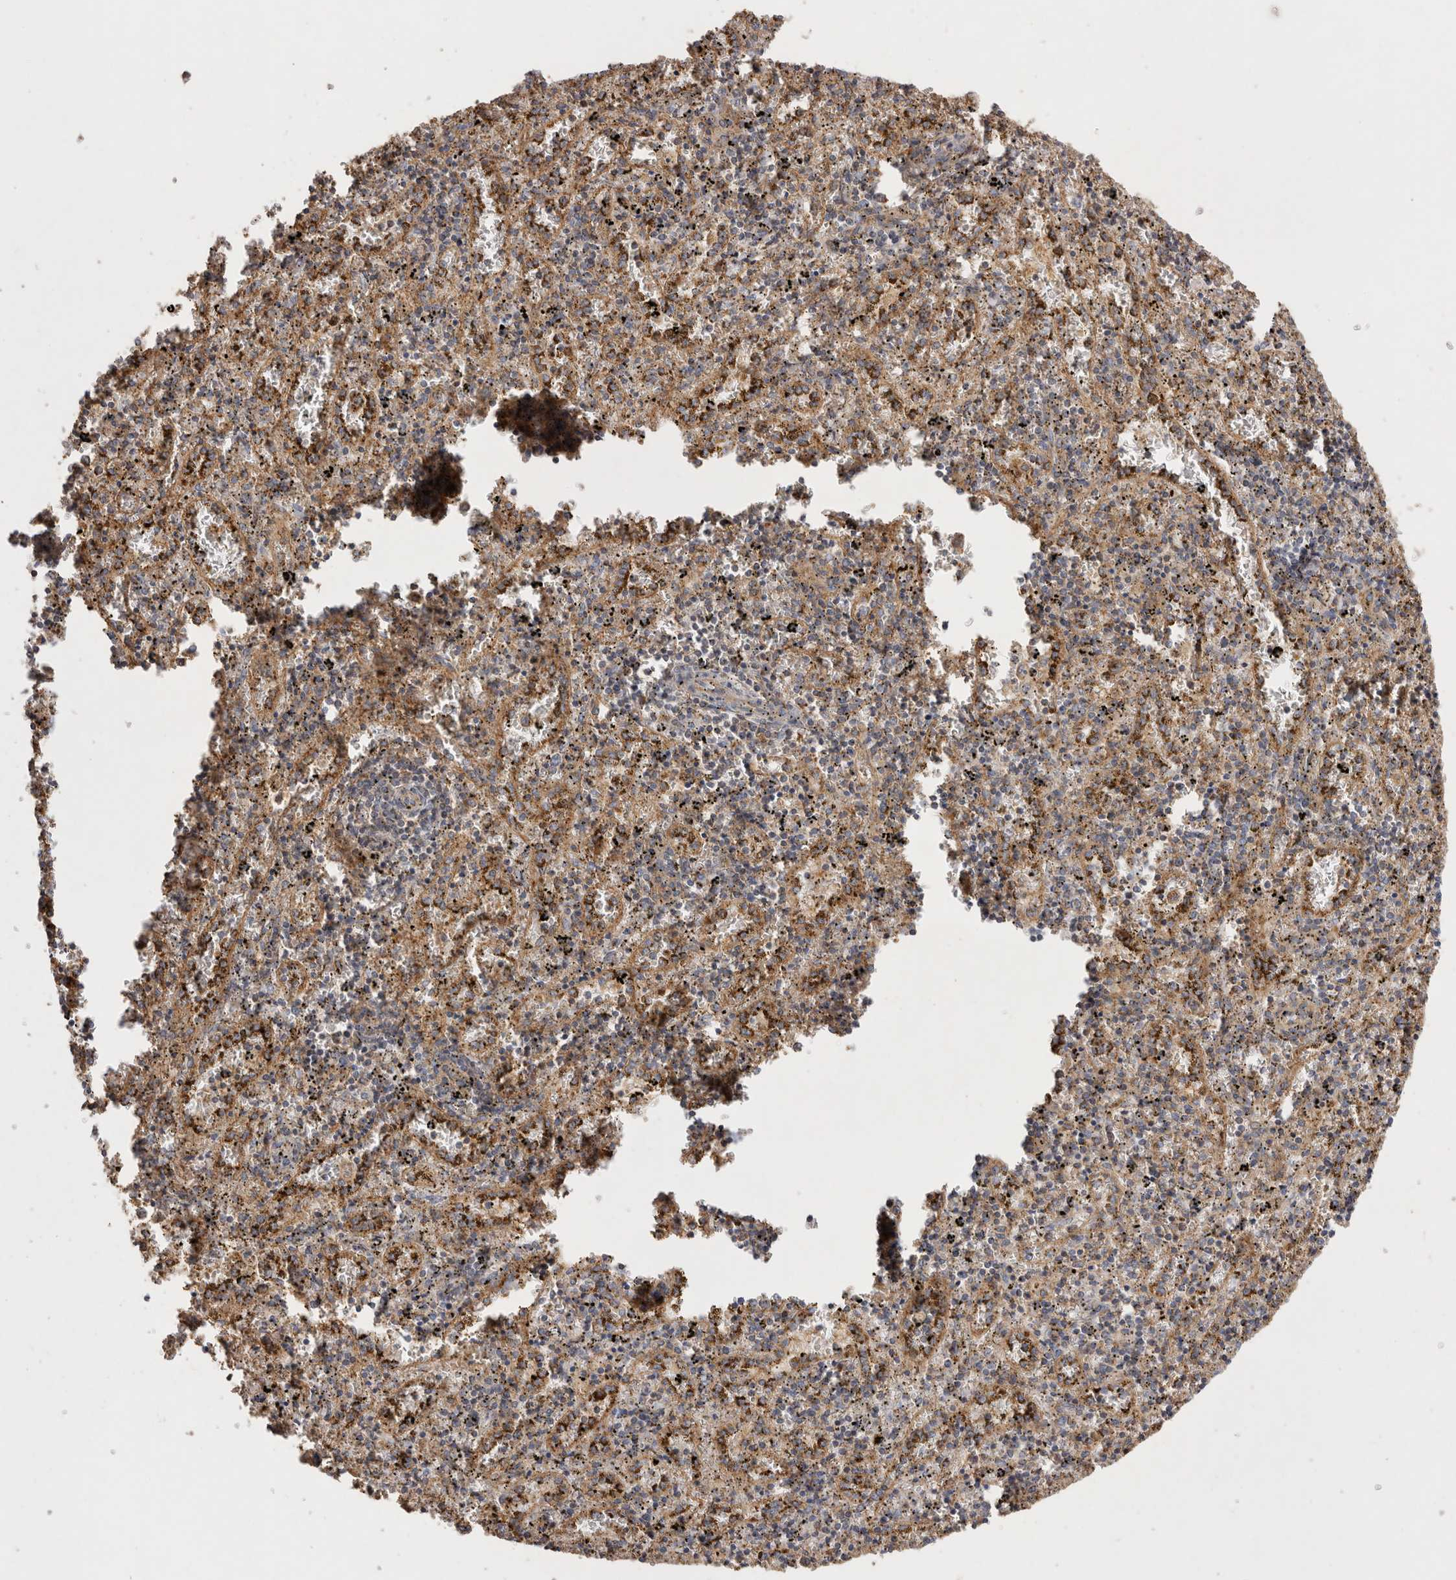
{"staining": {"intensity": "weak", "quantity": "25%-75%", "location": "cytoplasmic/membranous"}, "tissue": "spleen", "cell_type": "Cells in red pulp", "image_type": "normal", "snomed": [{"axis": "morphology", "description": "Normal tissue, NOS"}, {"axis": "topography", "description": "Spleen"}], "caption": "Approximately 25%-75% of cells in red pulp in normal spleen reveal weak cytoplasmic/membranous protein expression as visualized by brown immunohistochemical staining.", "gene": "CHMP6", "patient": {"sex": "male", "age": 11}}